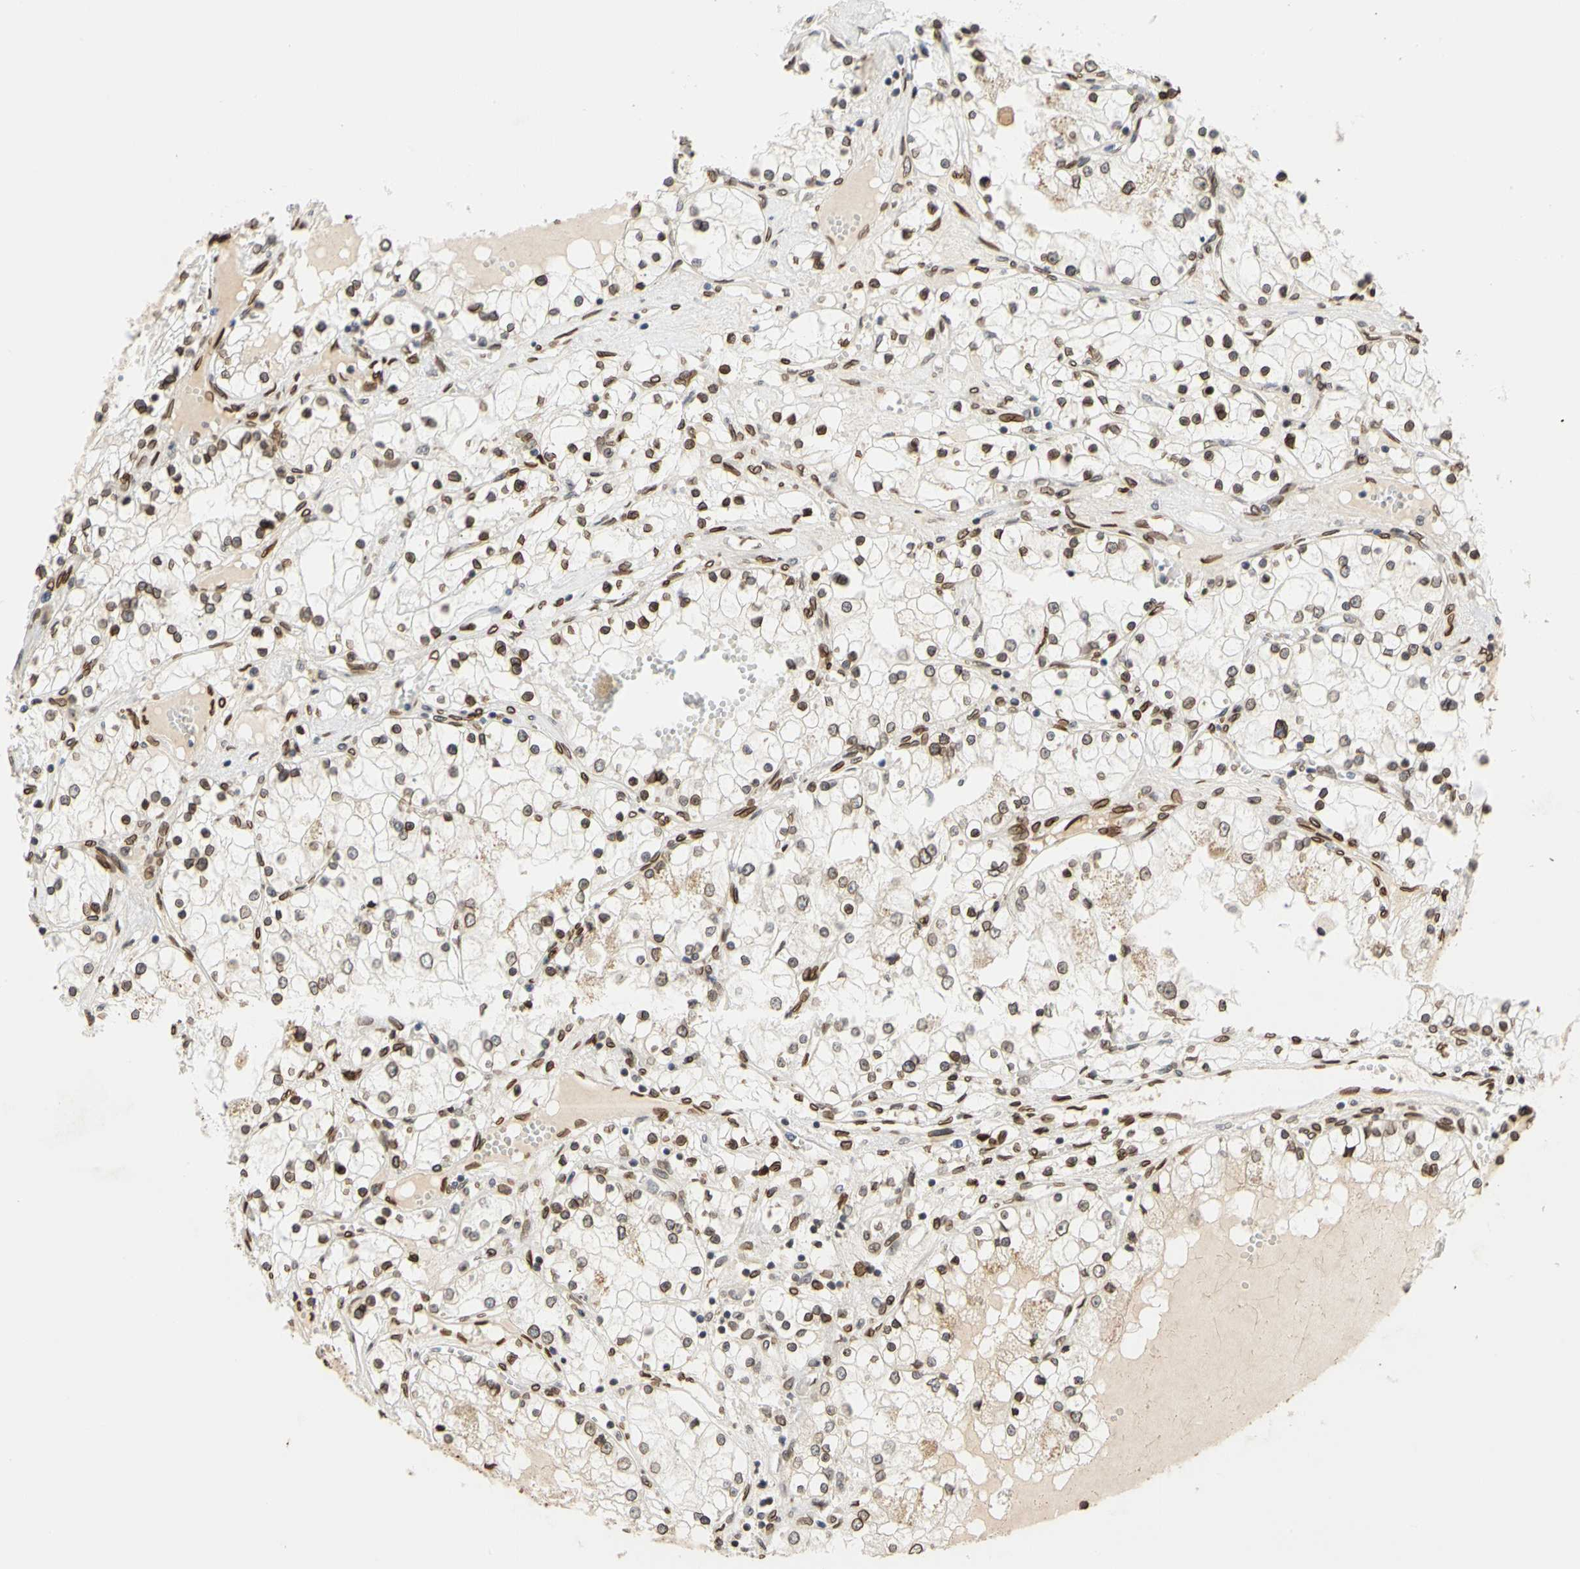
{"staining": {"intensity": "strong", "quantity": ">75%", "location": "cytoplasmic/membranous,nuclear"}, "tissue": "renal cancer", "cell_type": "Tumor cells", "image_type": "cancer", "snomed": [{"axis": "morphology", "description": "Adenocarcinoma, NOS"}, {"axis": "topography", "description": "Kidney"}], "caption": "High-power microscopy captured an immunohistochemistry (IHC) image of adenocarcinoma (renal), revealing strong cytoplasmic/membranous and nuclear staining in approximately >75% of tumor cells. (DAB (3,3'-diaminobenzidine) IHC, brown staining for protein, blue staining for nuclei).", "gene": "SUN1", "patient": {"sex": "male", "age": 68}}